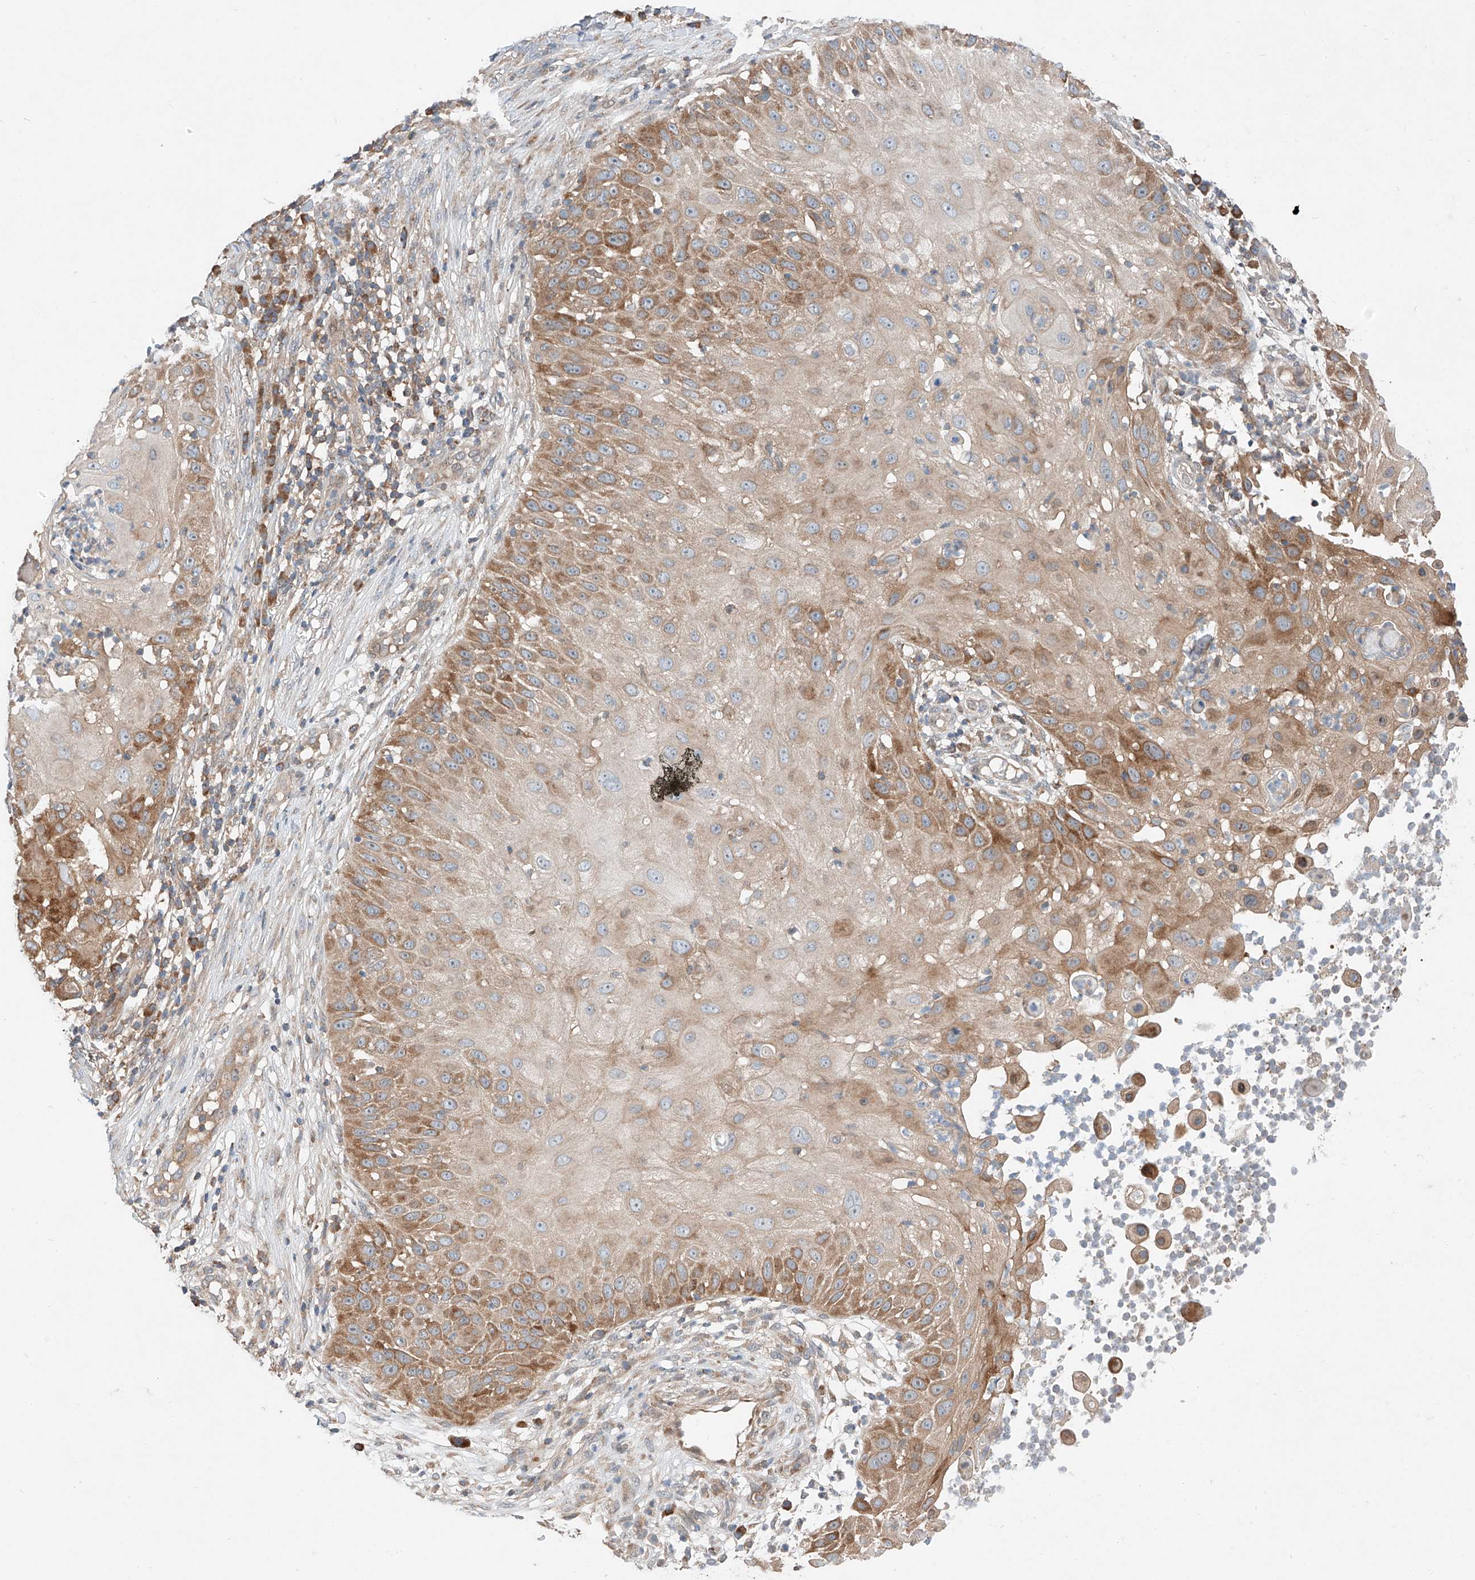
{"staining": {"intensity": "moderate", "quantity": ">75%", "location": "cytoplasmic/membranous"}, "tissue": "skin cancer", "cell_type": "Tumor cells", "image_type": "cancer", "snomed": [{"axis": "morphology", "description": "Squamous cell carcinoma, NOS"}, {"axis": "topography", "description": "Skin"}], "caption": "Moderate cytoplasmic/membranous expression is seen in about >75% of tumor cells in skin cancer.", "gene": "RUSC1", "patient": {"sex": "female", "age": 44}}